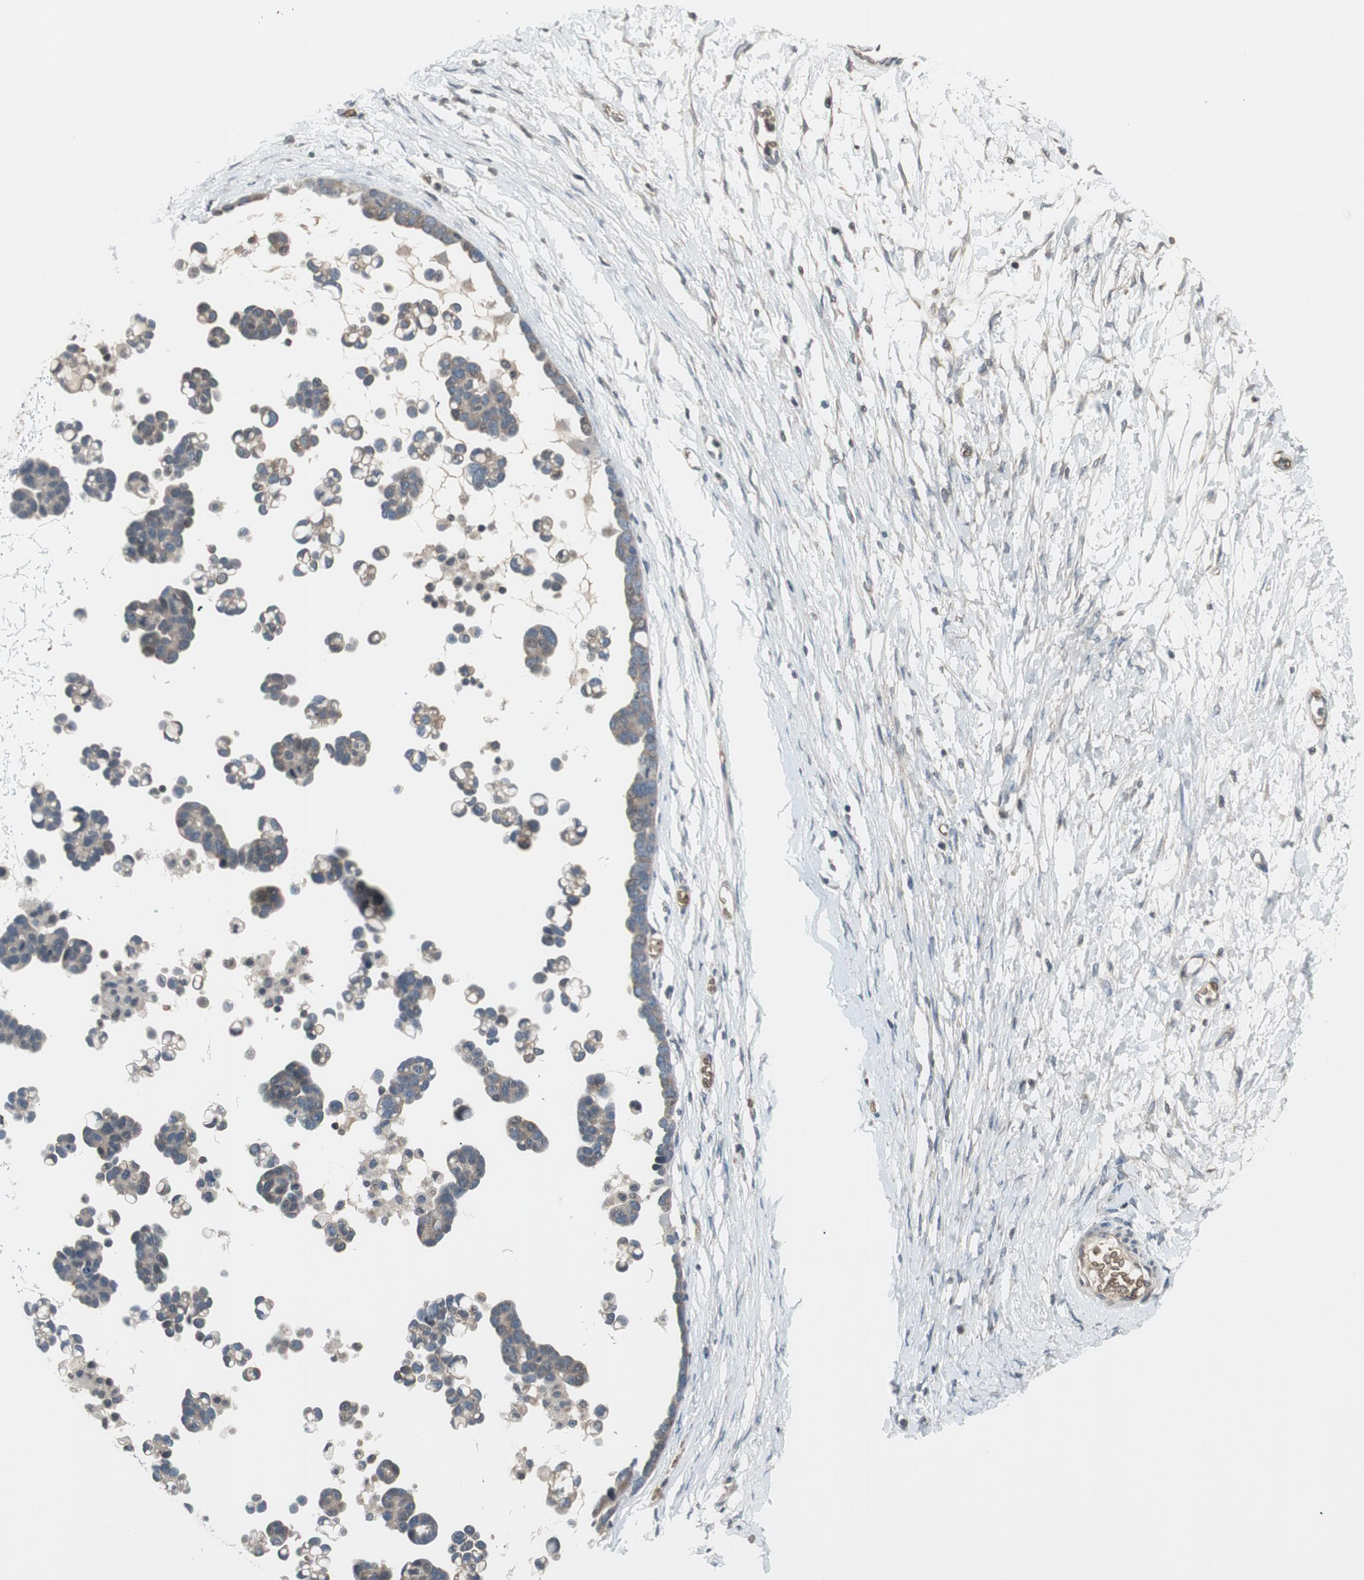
{"staining": {"intensity": "weak", "quantity": "<25%", "location": "cytoplasmic/membranous"}, "tissue": "ovarian cancer", "cell_type": "Tumor cells", "image_type": "cancer", "snomed": [{"axis": "morphology", "description": "Cystadenocarcinoma, serous, NOS"}, {"axis": "topography", "description": "Ovary"}], "caption": "The histopathology image exhibits no significant staining in tumor cells of serous cystadenocarcinoma (ovarian).", "gene": "GYPC", "patient": {"sex": "female", "age": 54}}